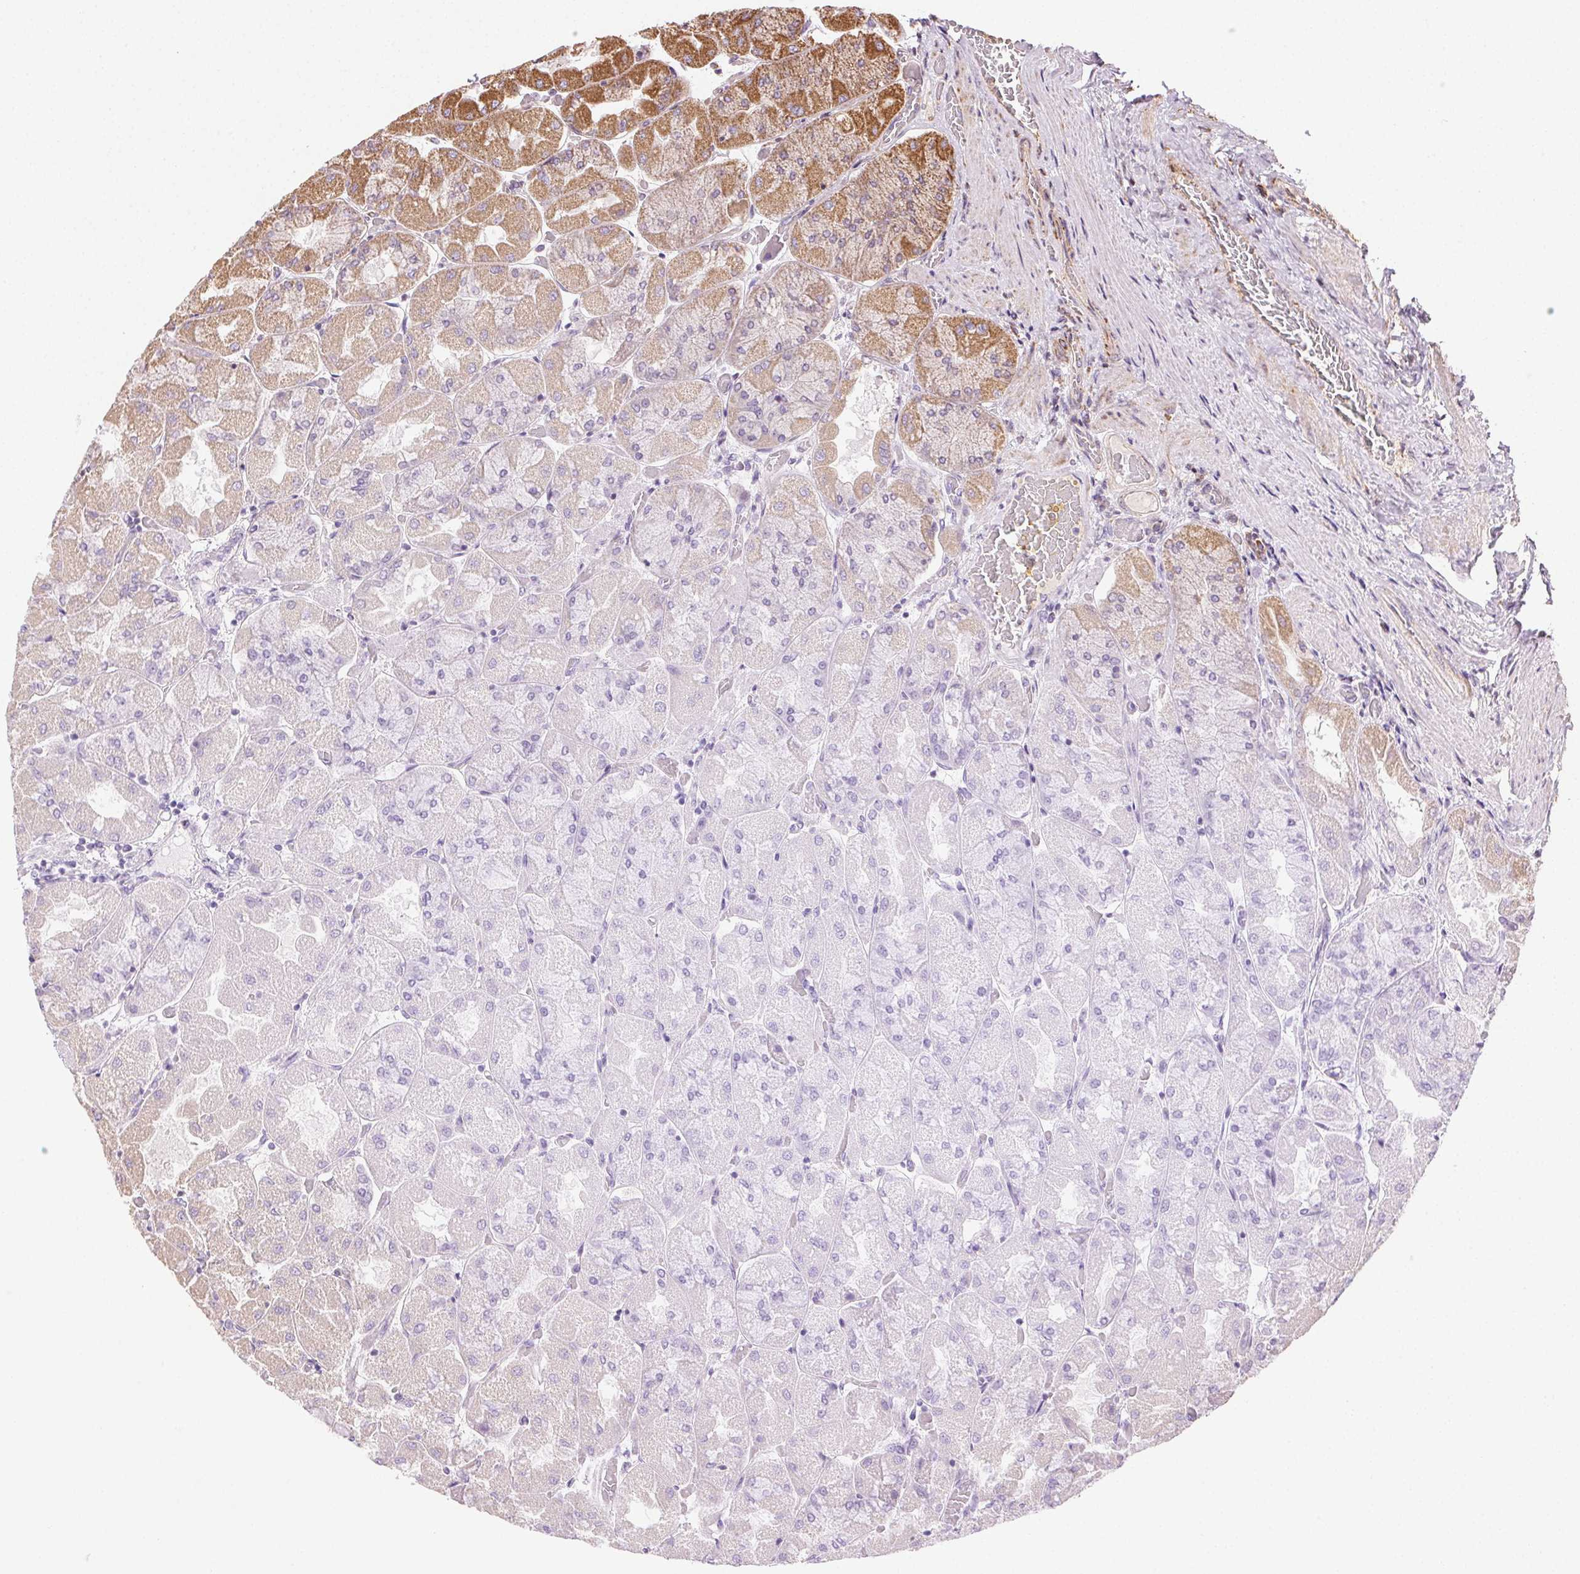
{"staining": {"intensity": "strong", "quantity": "25%-75%", "location": "cytoplasmic/membranous"}, "tissue": "stomach", "cell_type": "Glandular cells", "image_type": "normal", "snomed": [{"axis": "morphology", "description": "Normal tissue, NOS"}, {"axis": "topography", "description": "Stomach"}], "caption": "Human stomach stained with a brown dye exhibits strong cytoplasmic/membranous positive staining in approximately 25%-75% of glandular cells.", "gene": "CLPB", "patient": {"sex": "female", "age": 61}}